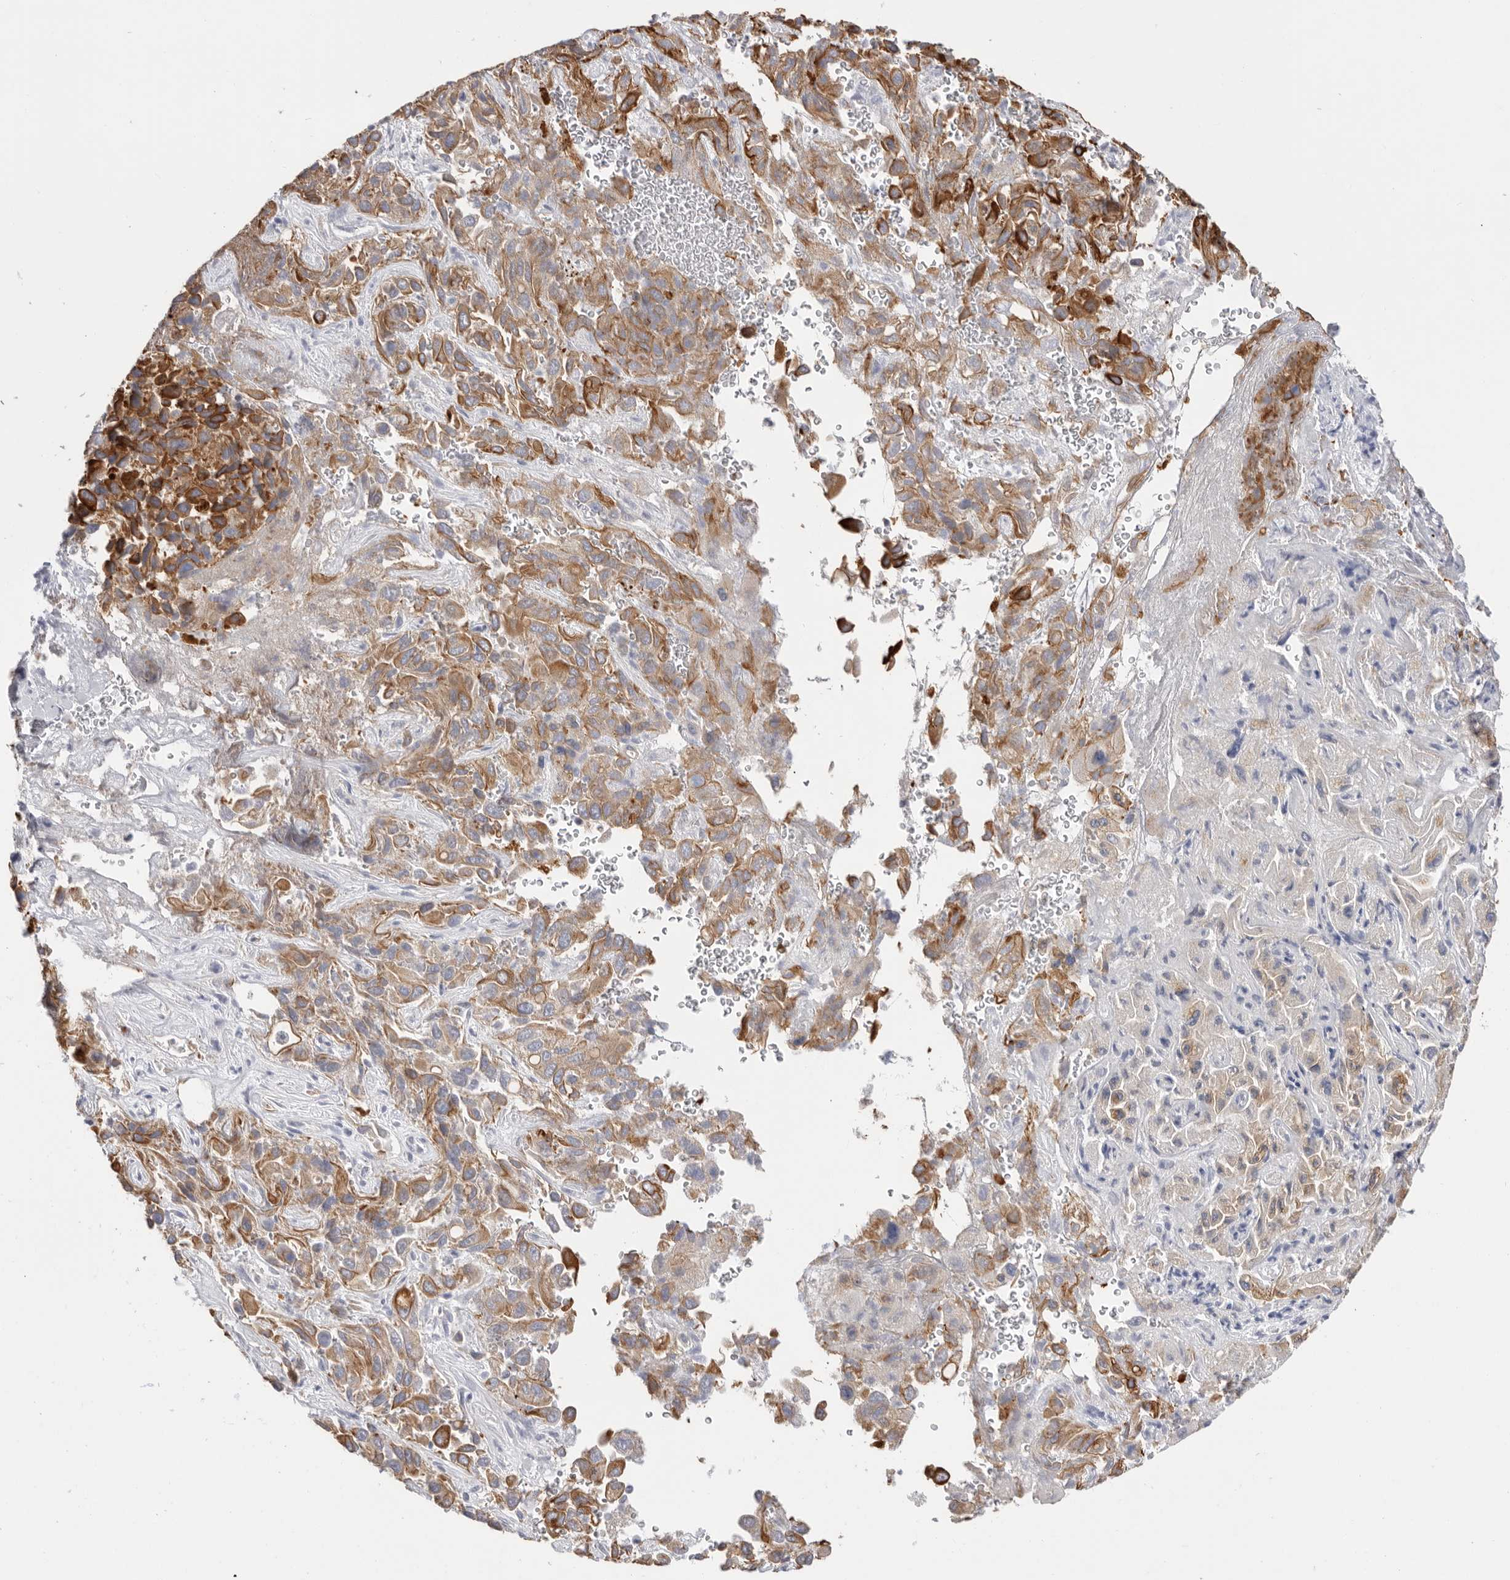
{"staining": {"intensity": "moderate", "quantity": ">75%", "location": "cytoplasmic/membranous"}, "tissue": "liver cancer", "cell_type": "Tumor cells", "image_type": "cancer", "snomed": [{"axis": "morphology", "description": "Cholangiocarcinoma"}, {"axis": "topography", "description": "Liver"}], "caption": "Human liver cancer (cholangiocarcinoma) stained for a protein (brown) shows moderate cytoplasmic/membranous positive staining in about >75% of tumor cells.", "gene": "MTFR1L", "patient": {"sex": "female", "age": 52}}